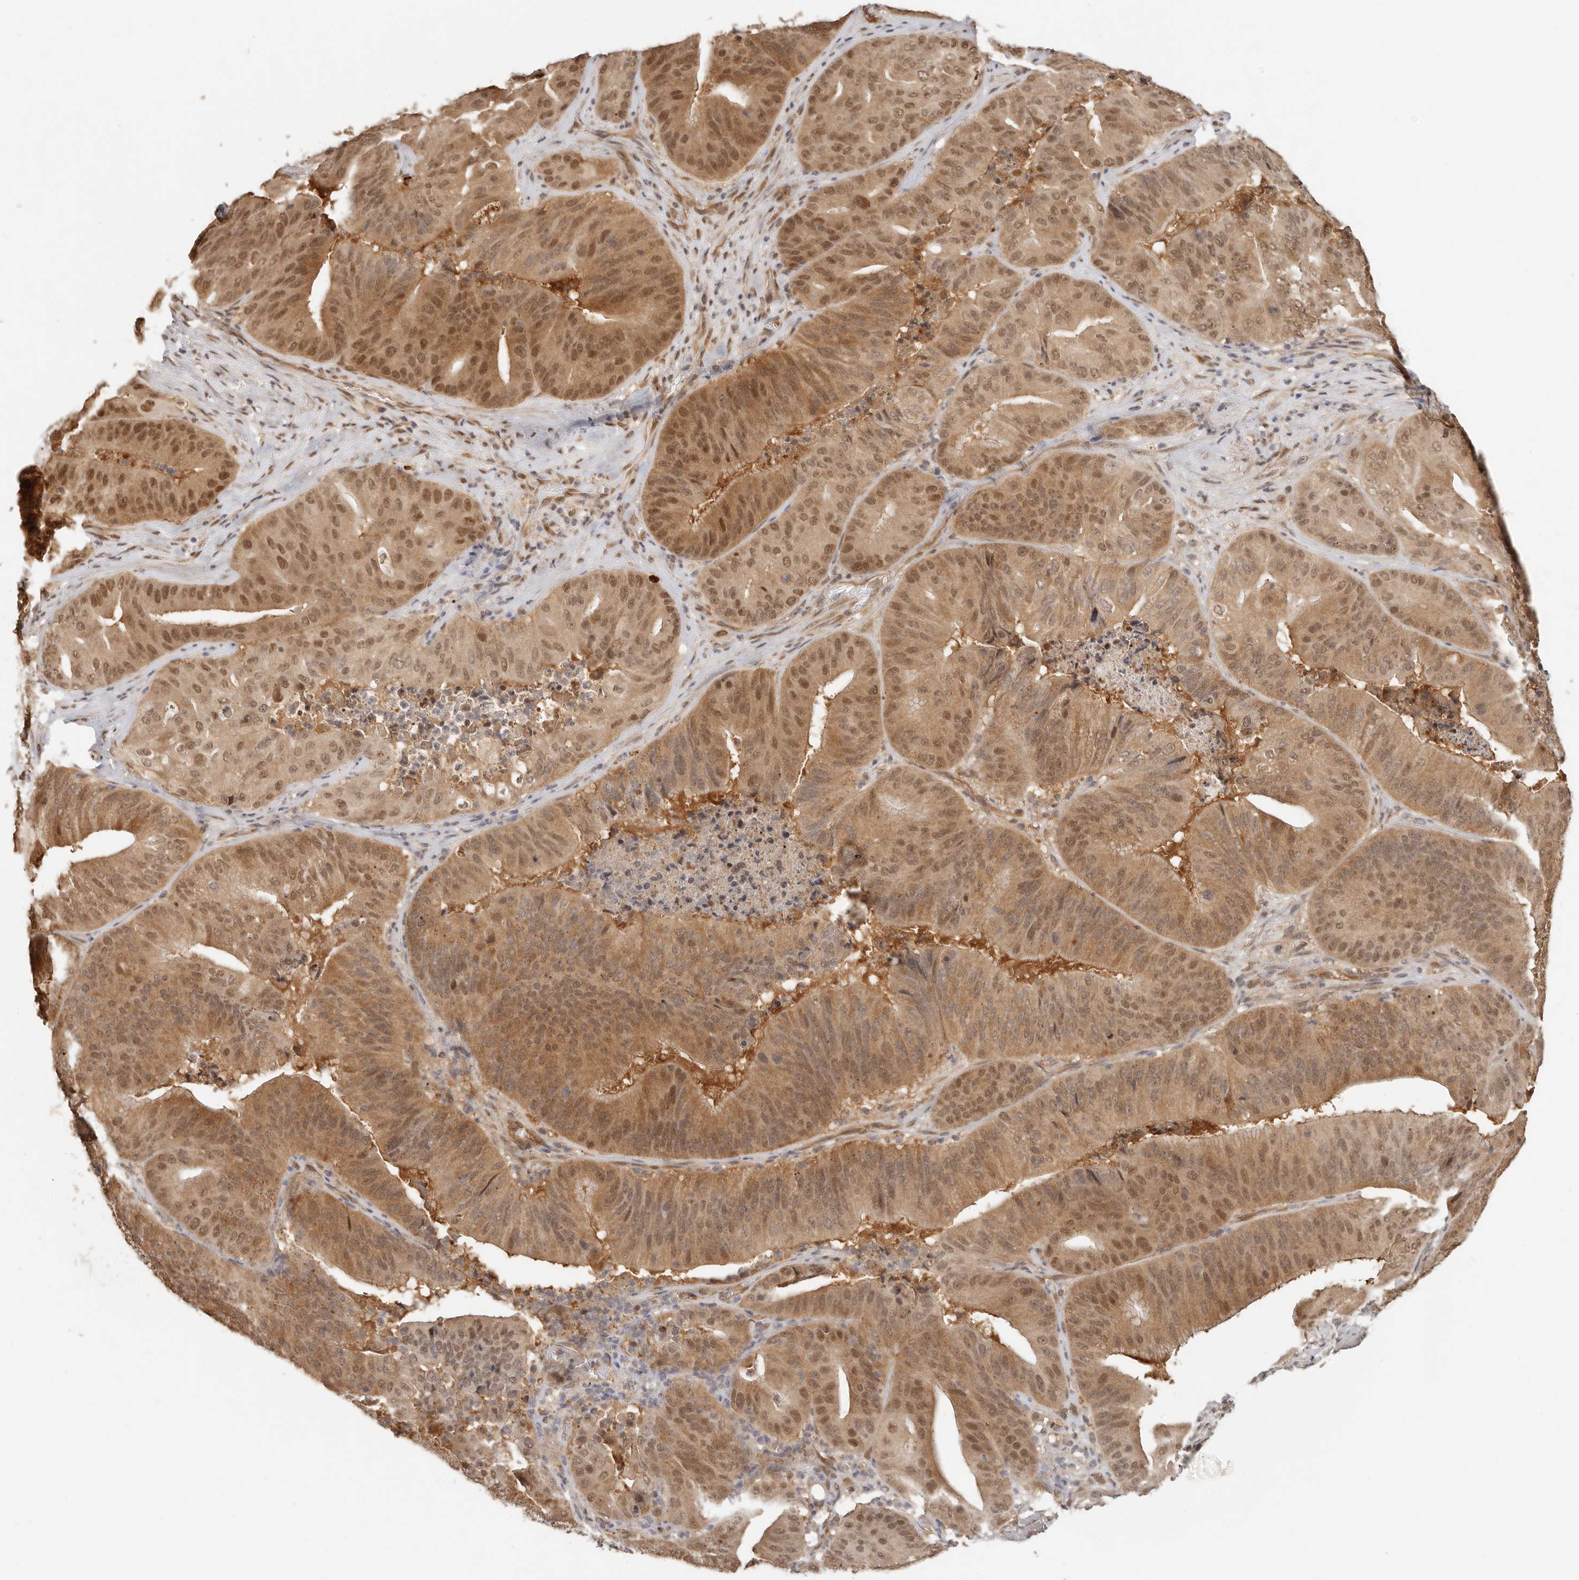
{"staining": {"intensity": "moderate", "quantity": ">75%", "location": "cytoplasmic/membranous,nuclear"}, "tissue": "pancreatic cancer", "cell_type": "Tumor cells", "image_type": "cancer", "snomed": [{"axis": "morphology", "description": "Adenocarcinoma, NOS"}, {"axis": "topography", "description": "Pancreas"}], "caption": "Tumor cells exhibit medium levels of moderate cytoplasmic/membranous and nuclear positivity in approximately >75% of cells in human adenocarcinoma (pancreatic).", "gene": "PSMA5", "patient": {"sex": "female", "age": 77}}